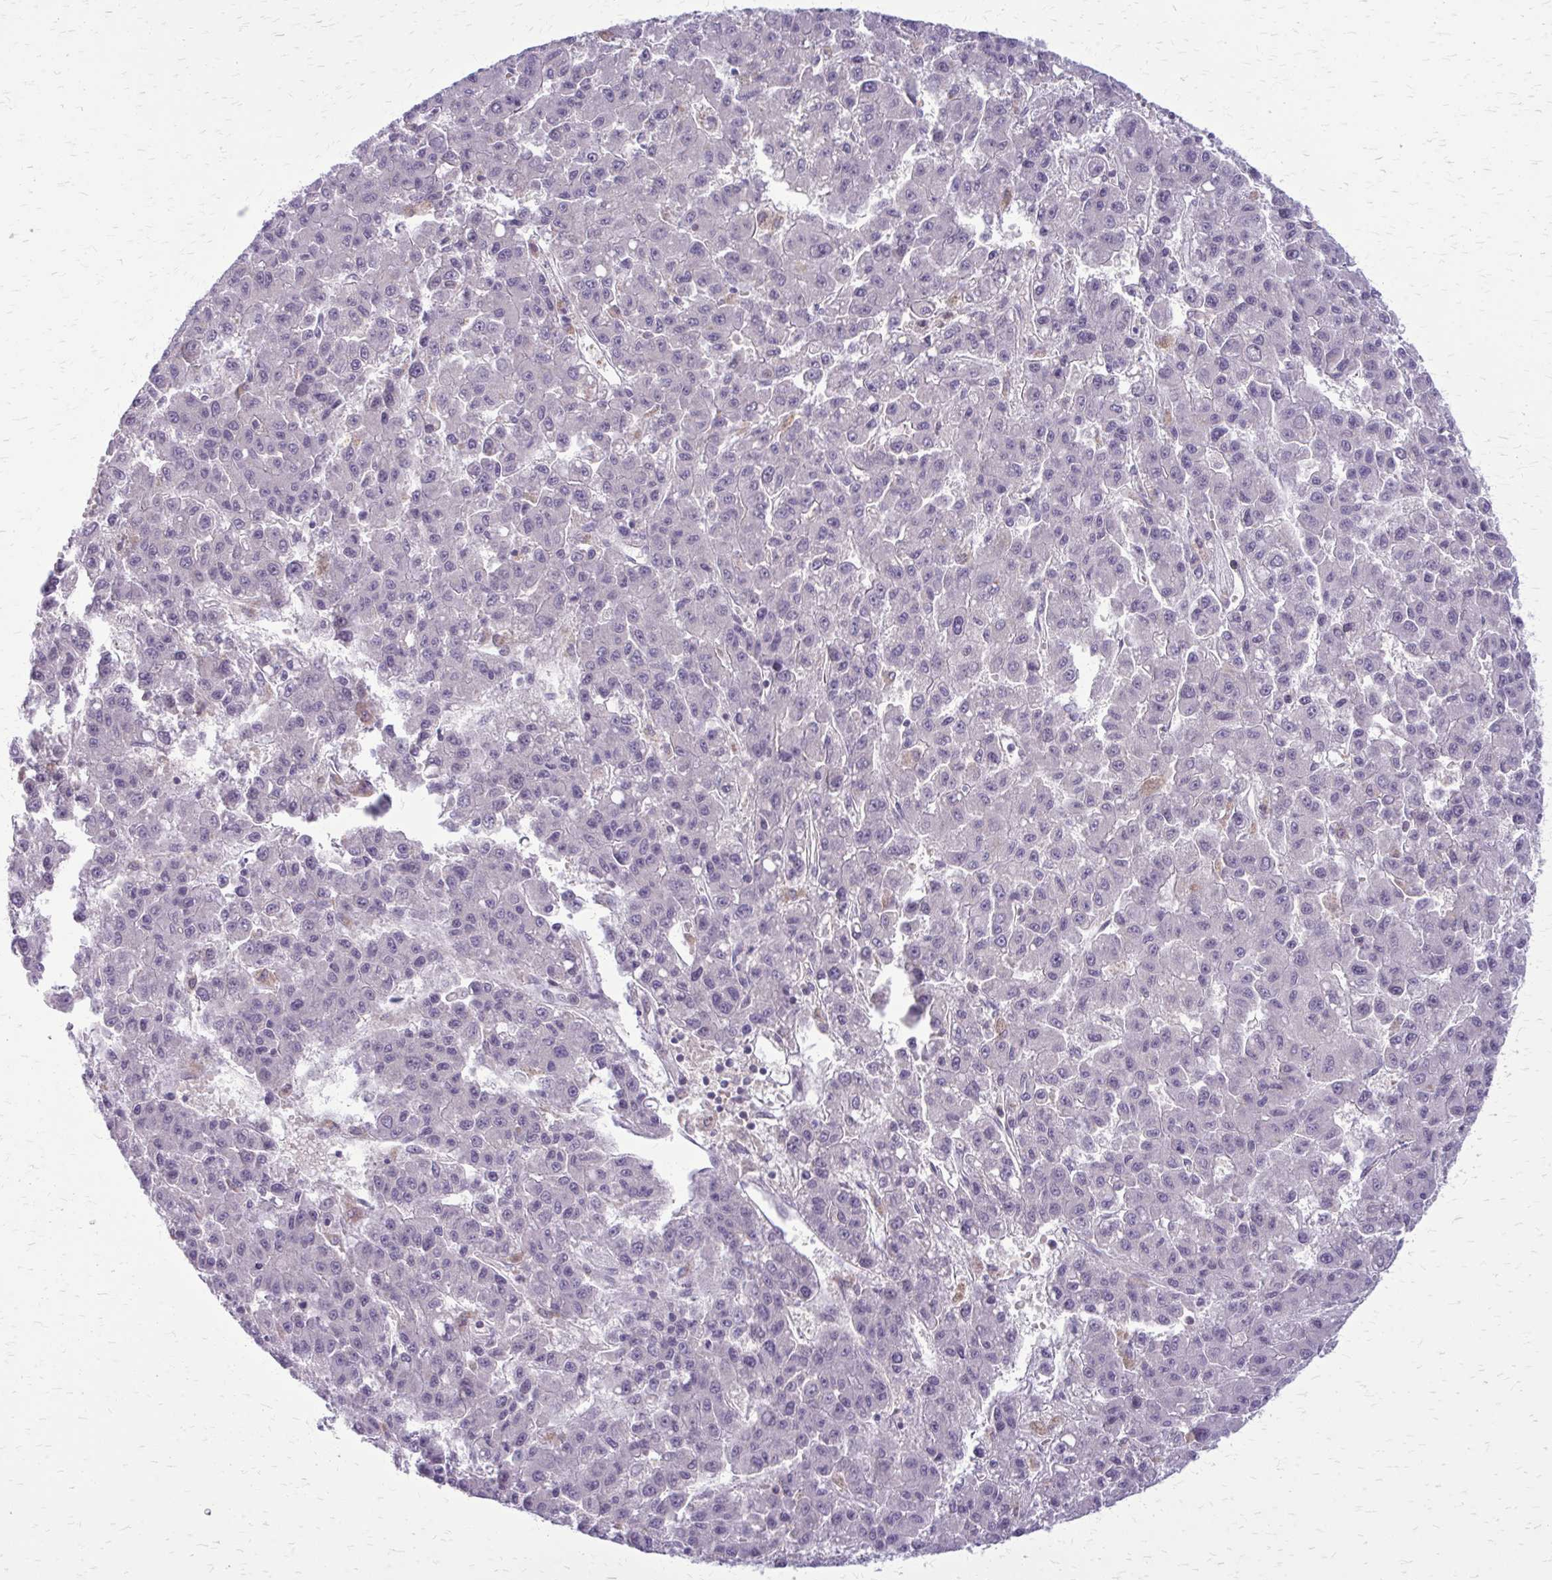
{"staining": {"intensity": "negative", "quantity": "none", "location": "none"}, "tissue": "liver cancer", "cell_type": "Tumor cells", "image_type": "cancer", "snomed": [{"axis": "morphology", "description": "Carcinoma, Hepatocellular, NOS"}, {"axis": "topography", "description": "Liver"}], "caption": "High magnification brightfield microscopy of liver cancer stained with DAB (brown) and counterstained with hematoxylin (blue): tumor cells show no significant positivity.", "gene": "GLRX", "patient": {"sex": "male", "age": 70}}